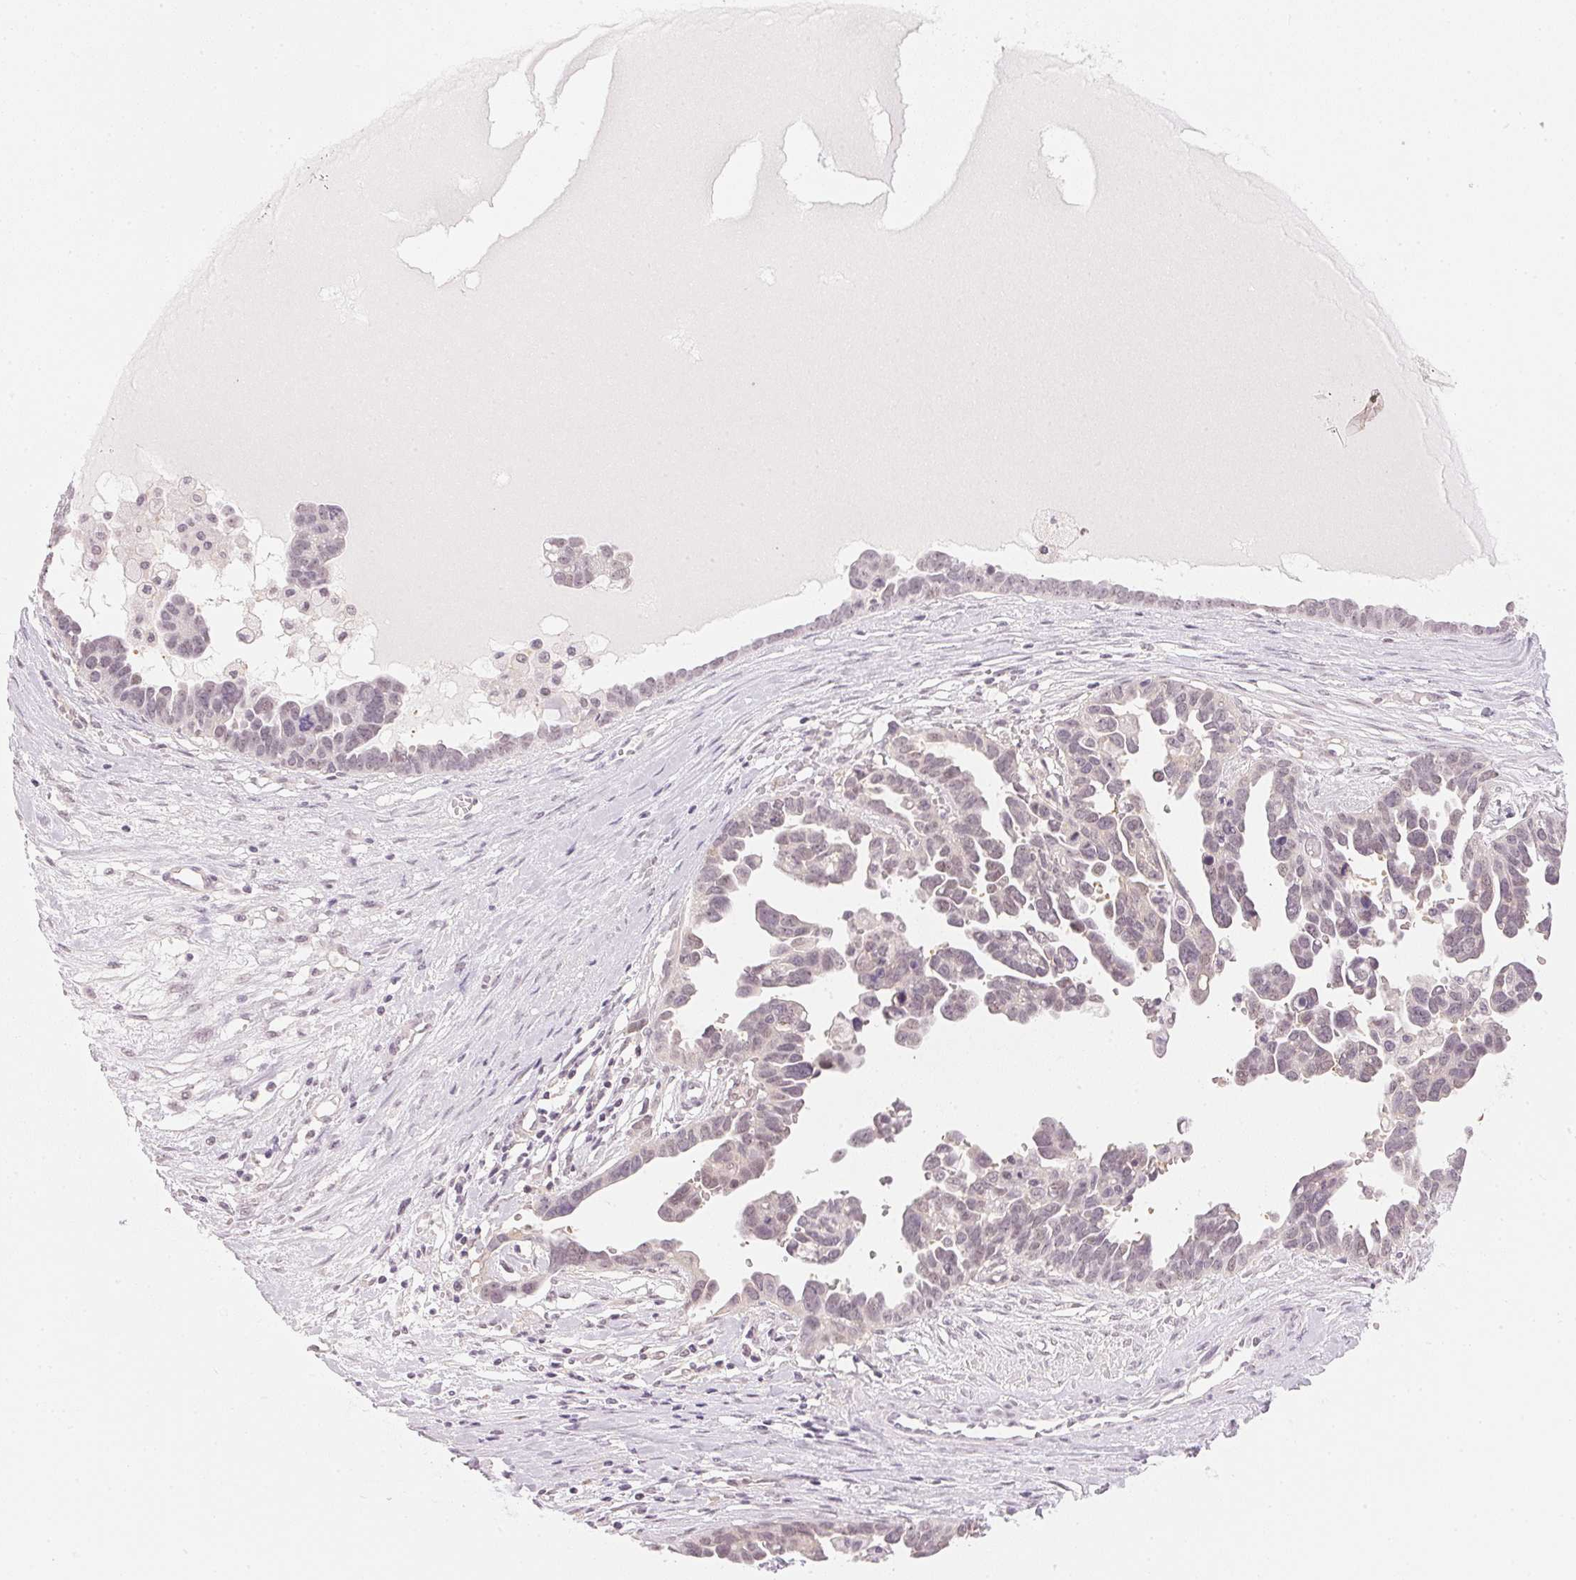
{"staining": {"intensity": "weak", "quantity": "<25%", "location": "nuclear"}, "tissue": "ovarian cancer", "cell_type": "Tumor cells", "image_type": "cancer", "snomed": [{"axis": "morphology", "description": "Cystadenocarcinoma, serous, NOS"}, {"axis": "topography", "description": "Ovary"}], "caption": "This micrograph is of ovarian serous cystadenocarcinoma stained with immunohistochemistry (IHC) to label a protein in brown with the nuclei are counter-stained blue. There is no expression in tumor cells.", "gene": "KPRP", "patient": {"sex": "female", "age": 54}}